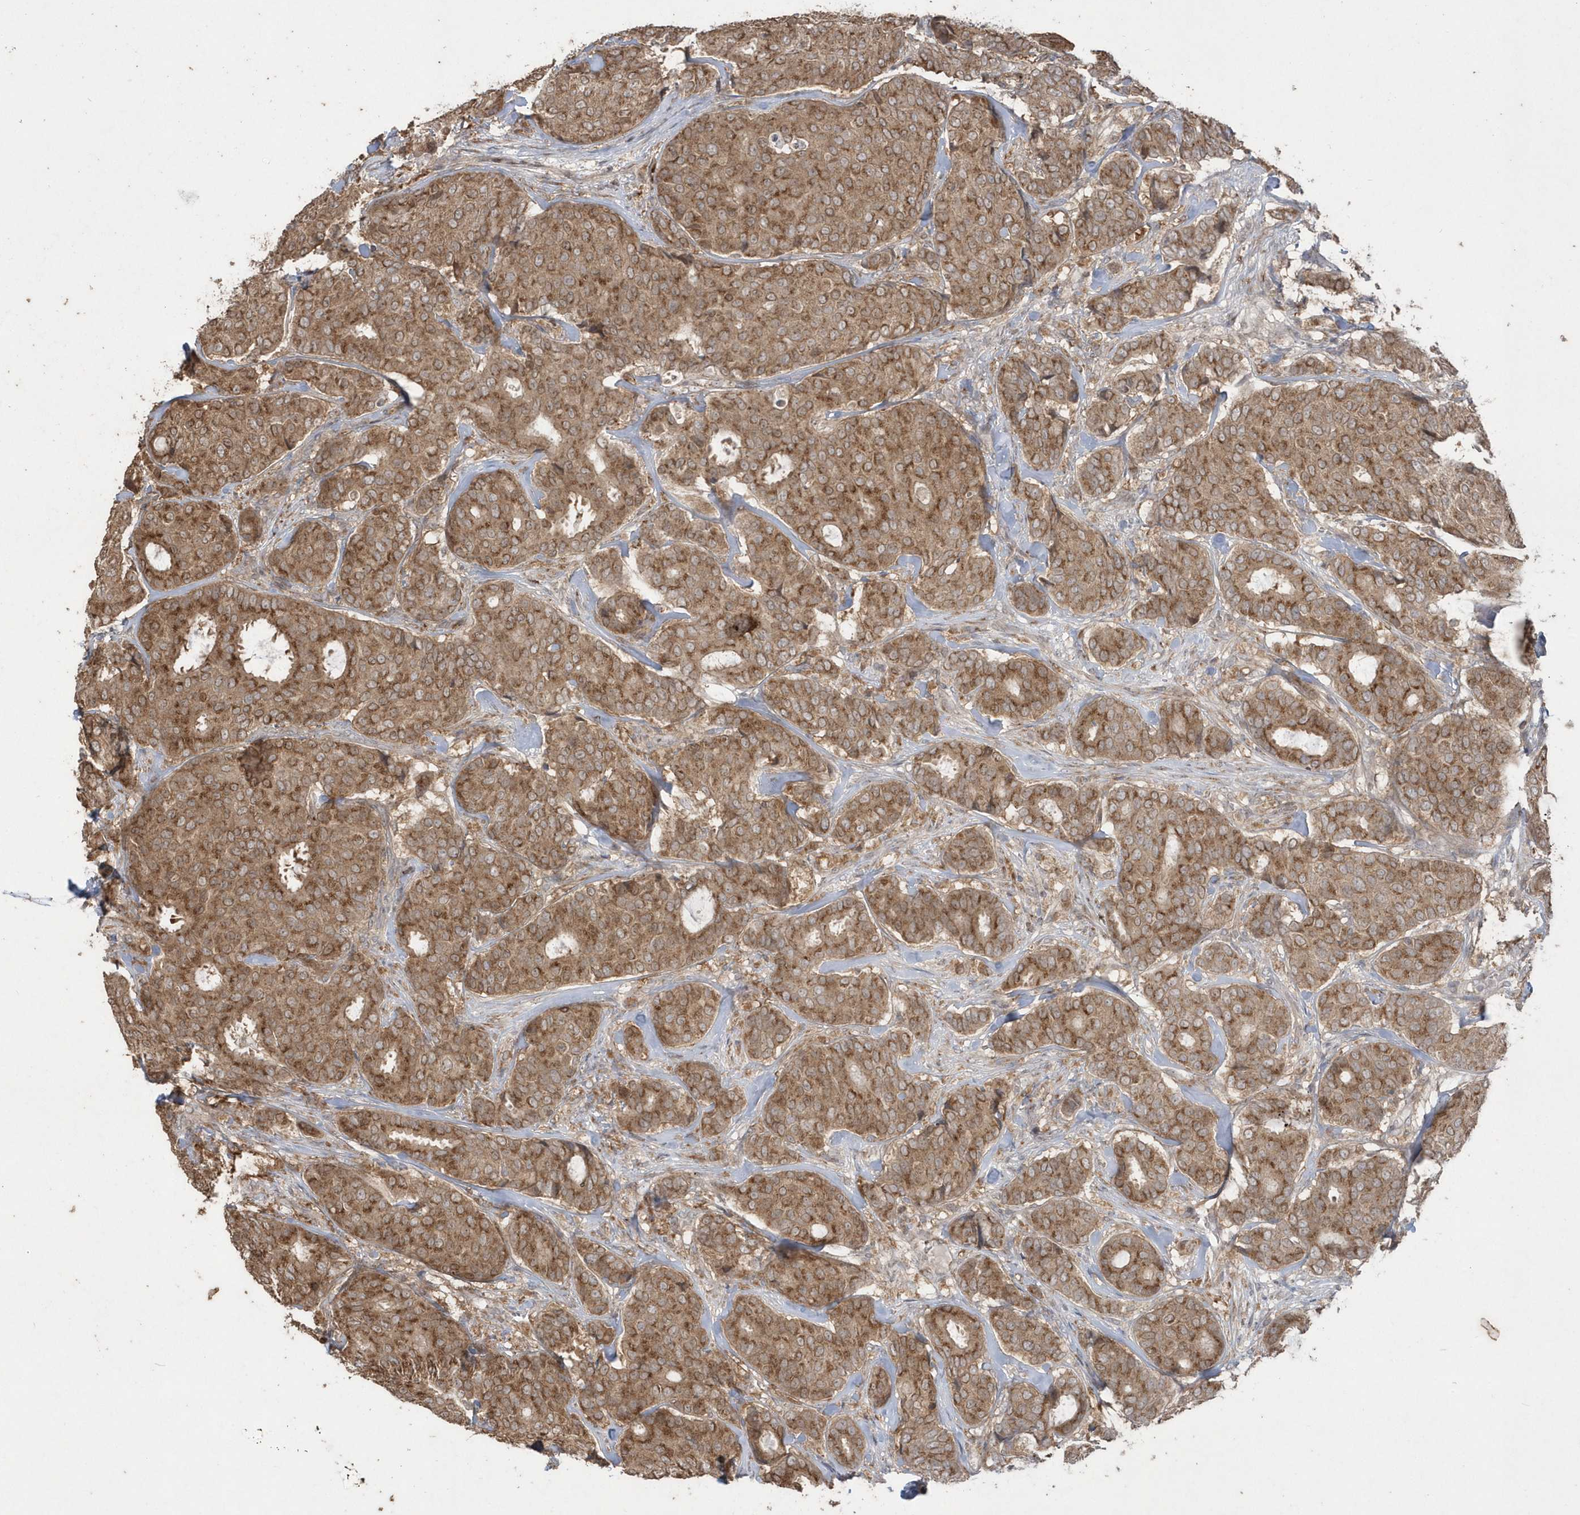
{"staining": {"intensity": "moderate", "quantity": ">75%", "location": "cytoplasmic/membranous"}, "tissue": "breast cancer", "cell_type": "Tumor cells", "image_type": "cancer", "snomed": [{"axis": "morphology", "description": "Duct carcinoma"}, {"axis": "topography", "description": "Breast"}], "caption": "Breast cancer stained with immunohistochemistry demonstrates moderate cytoplasmic/membranous positivity in about >75% of tumor cells.", "gene": "GEMIN6", "patient": {"sex": "female", "age": 75}}